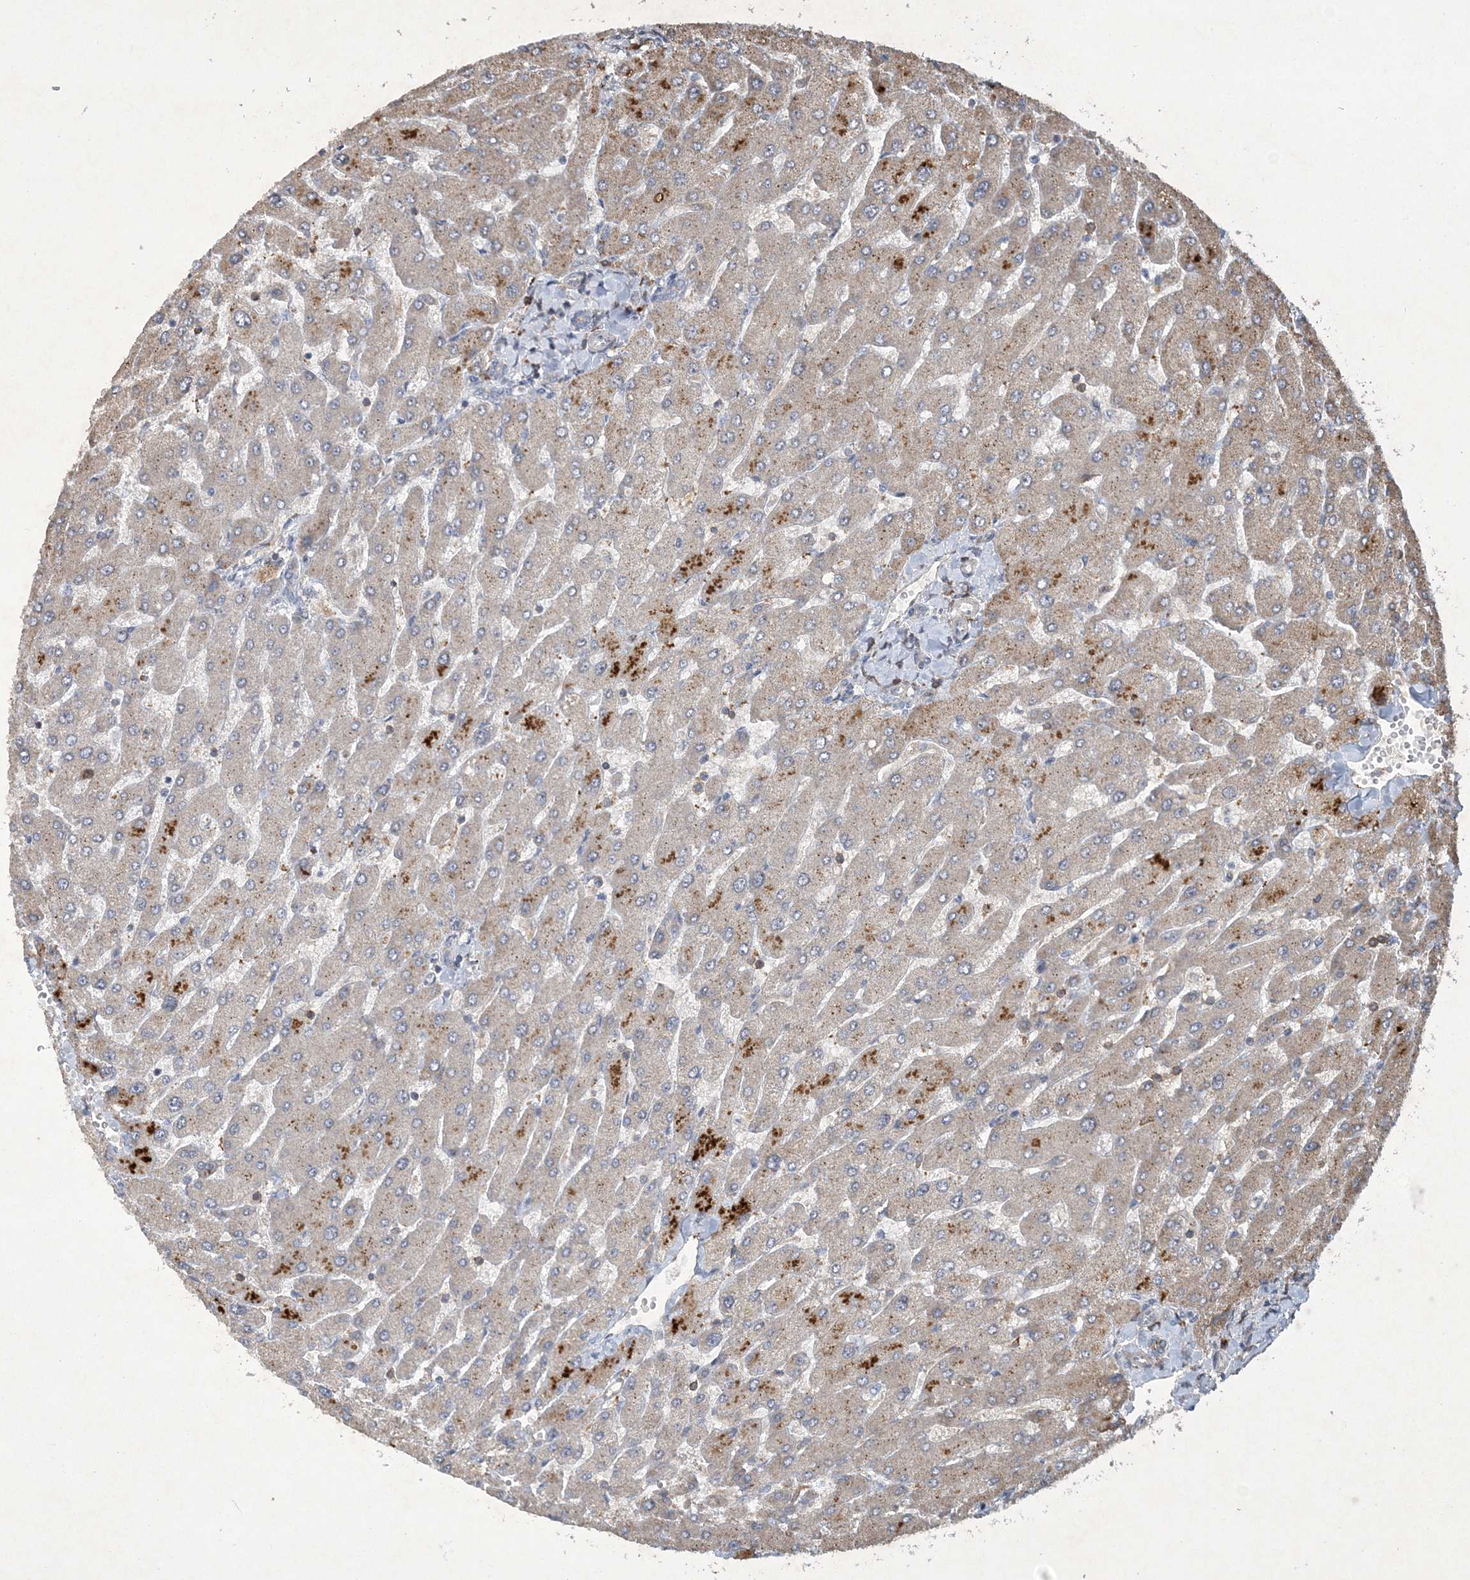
{"staining": {"intensity": "negative", "quantity": "none", "location": "none"}, "tissue": "liver", "cell_type": "Cholangiocytes", "image_type": "normal", "snomed": [{"axis": "morphology", "description": "Normal tissue, NOS"}, {"axis": "topography", "description": "Liver"}], "caption": "This histopathology image is of normal liver stained with immunohistochemistry to label a protein in brown with the nuclei are counter-stained blue. There is no staining in cholangiocytes.", "gene": "N4BP2", "patient": {"sex": "male", "age": 55}}